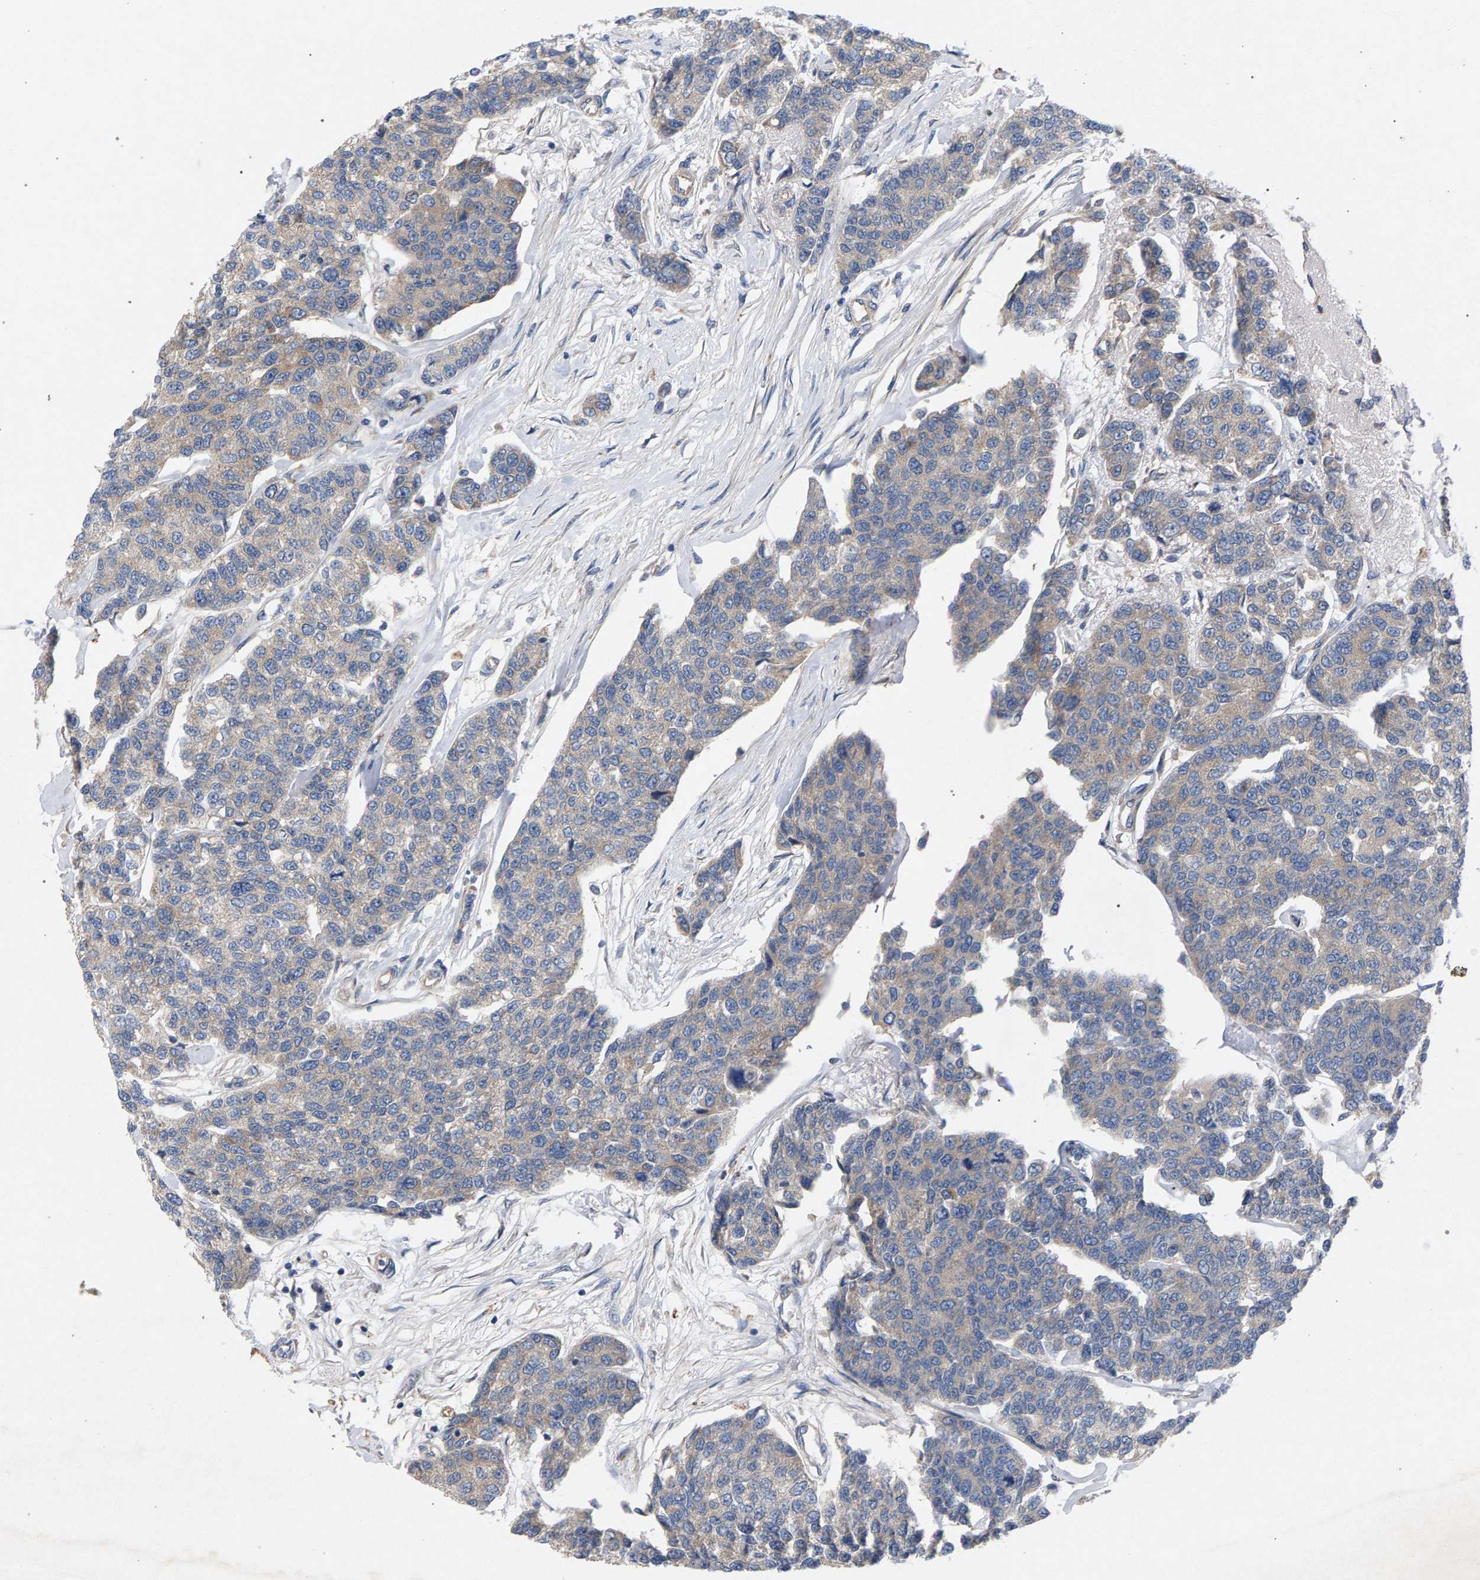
{"staining": {"intensity": "weak", "quantity": "<25%", "location": "cytoplasmic/membranous"}, "tissue": "breast cancer", "cell_type": "Tumor cells", "image_type": "cancer", "snomed": [{"axis": "morphology", "description": "Duct carcinoma"}, {"axis": "topography", "description": "Breast"}], "caption": "Micrograph shows no protein staining in tumor cells of breast invasive ductal carcinoma tissue.", "gene": "MAMDC2", "patient": {"sex": "female", "age": 51}}